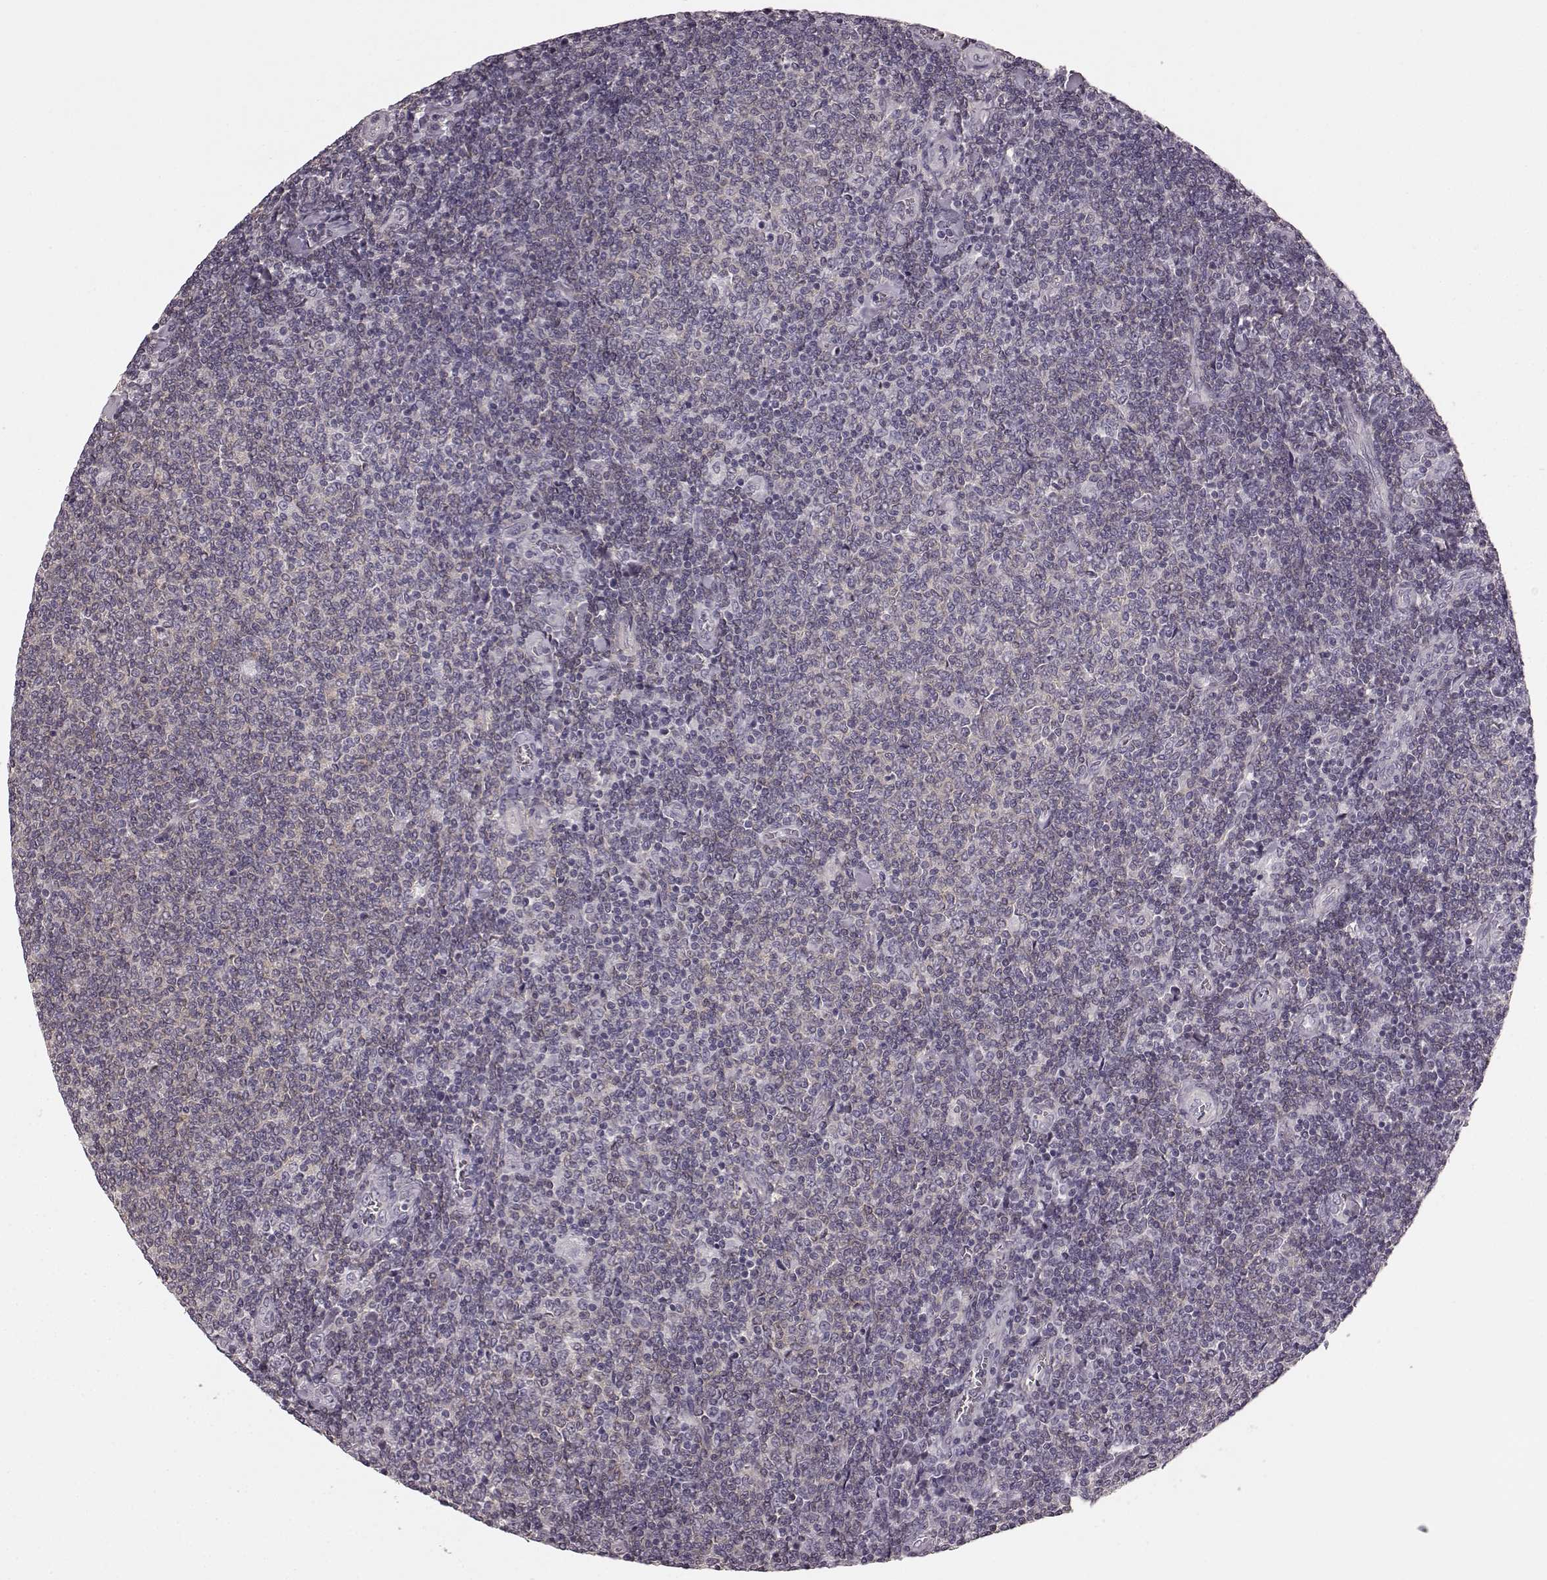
{"staining": {"intensity": "negative", "quantity": "none", "location": "none"}, "tissue": "lymphoma", "cell_type": "Tumor cells", "image_type": "cancer", "snomed": [{"axis": "morphology", "description": "Malignant lymphoma, non-Hodgkin's type, Low grade"}, {"axis": "topography", "description": "Lymph node"}], "caption": "DAB (3,3'-diaminobenzidine) immunohistochemical staining of lymphoma shows no significant expression in tumor cells.", "gene": "PRKCE", "patient": {"sex": "male", "age": 52}}